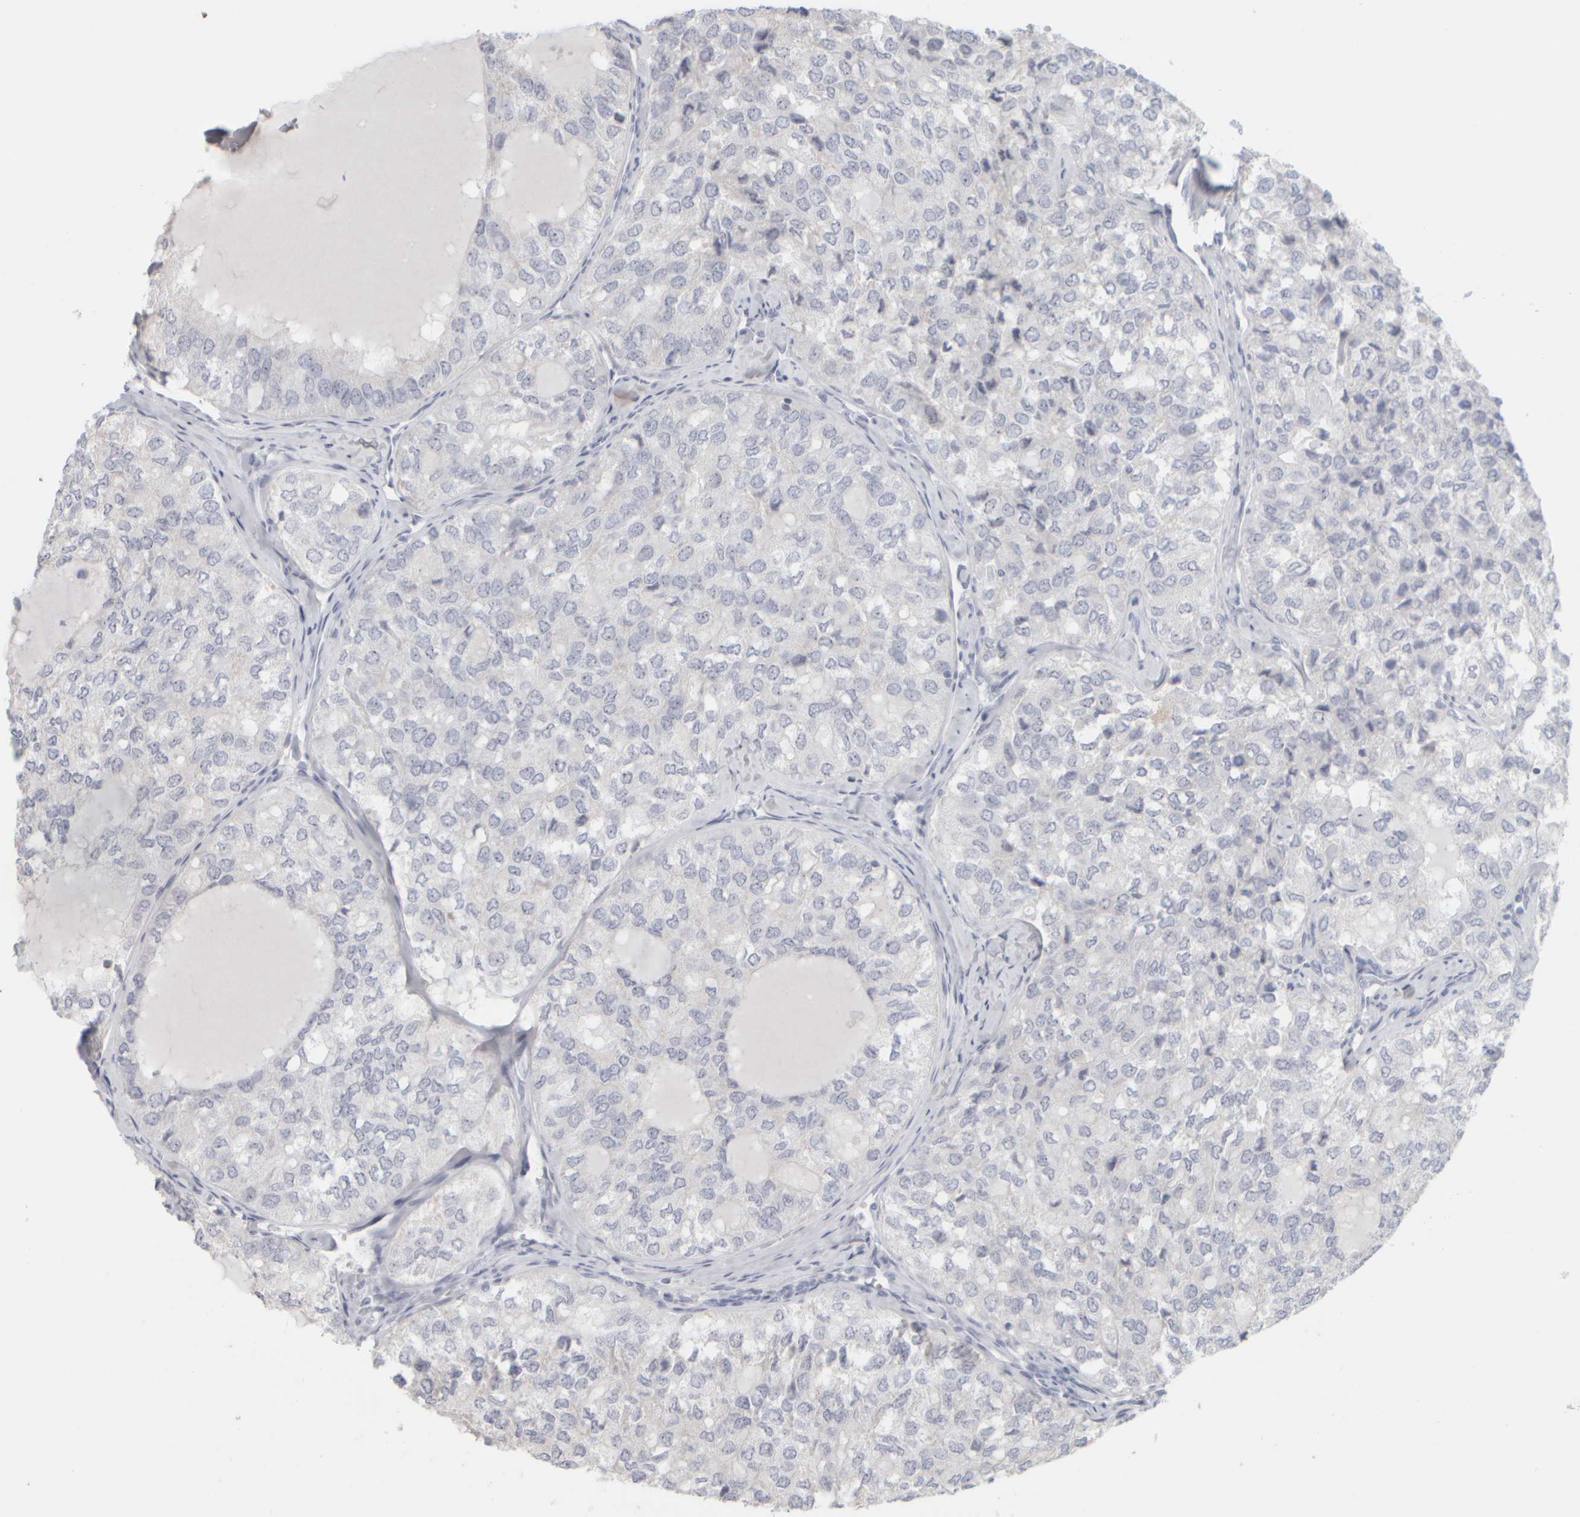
{"staining": {"intensity": "negative", "quantity": "none", "location": "none"}, "tissue": "thyroid cancer", "cell_type": "Tumor cells", "image_type": "cancer", "snomed": [{"axis": "morphology", "description": "Follicular adenoma carcinoma, NOS"}, {"axis": "topography", "description": "Thyroid gland"}], "caption": "DAB (3,3'-diaminobenzidine) immunohistochemical staining of human thyroid cancer (follicular adenoma carcinoma) reveals no significant positivity in tumor cells. (DAB immunohistochemistry (IHC), high magnification).", "gene": "DCXR", "patient": {"sex": "male", "age": 75}}